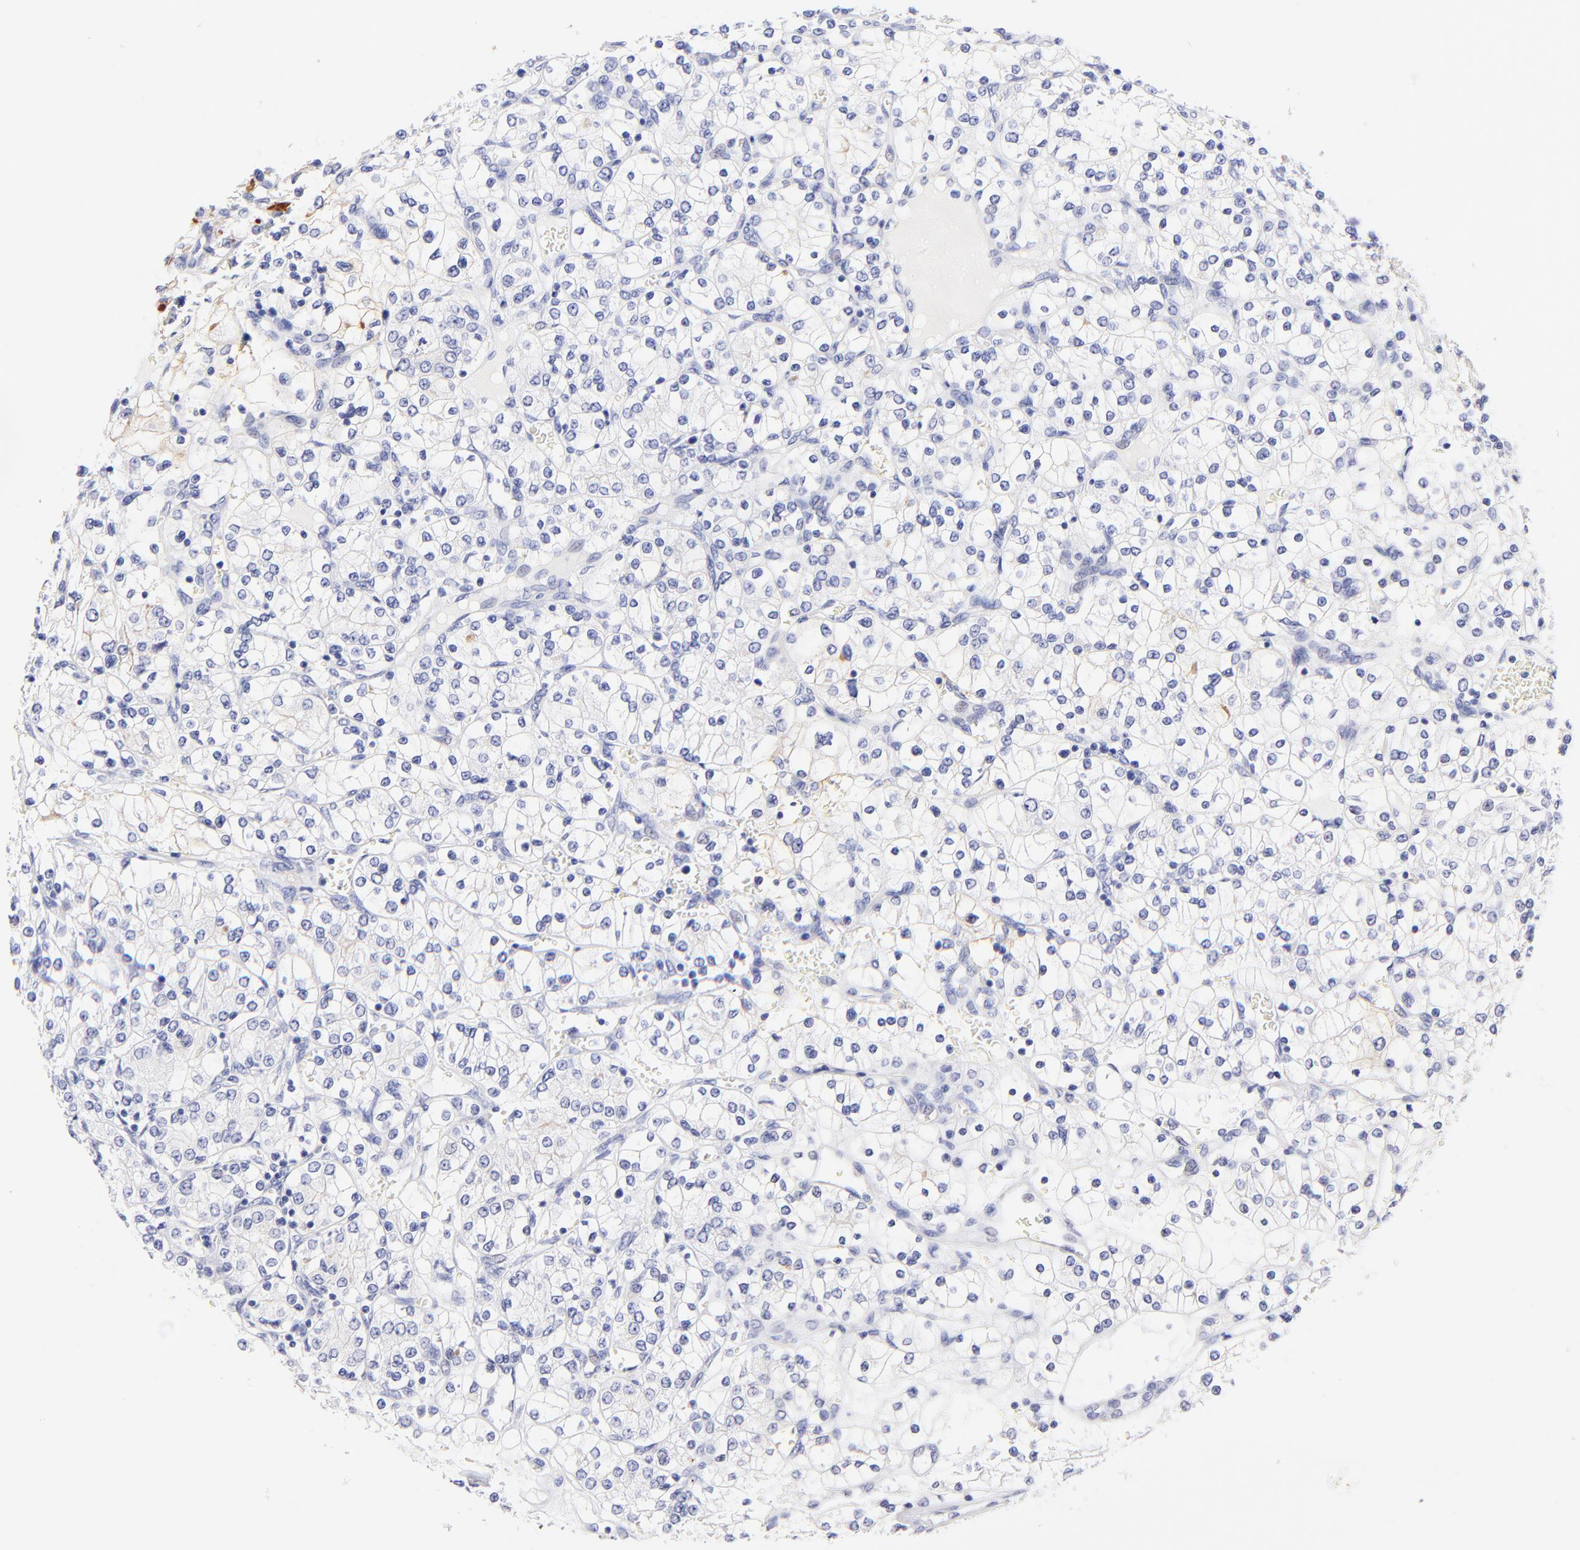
{"staining": {"intensity": "negative", "quantity": "none", "location": "none"}, "tissue": "renal cancer", "cell_type": "Tumor cells", "image_type": "cancer", "snomed": [{"axis": "morphology", "description": "Adenocarcinoma, NOS"}, {"axis": "topography", "description": "Kidney"}], "caption": "The histopathology image demonstrates no significant positivity in tumor cells of renal adenocarcinoma. (Stains: DAB (3,3'-diaminobenzidine) immunohistochemistry (IHC) with hematoxylin counter stain, Microscopy: brightfield microscopy at high magnification).", "gene": "RAB3A", "patient": {"sex": "female", "age": 62}}